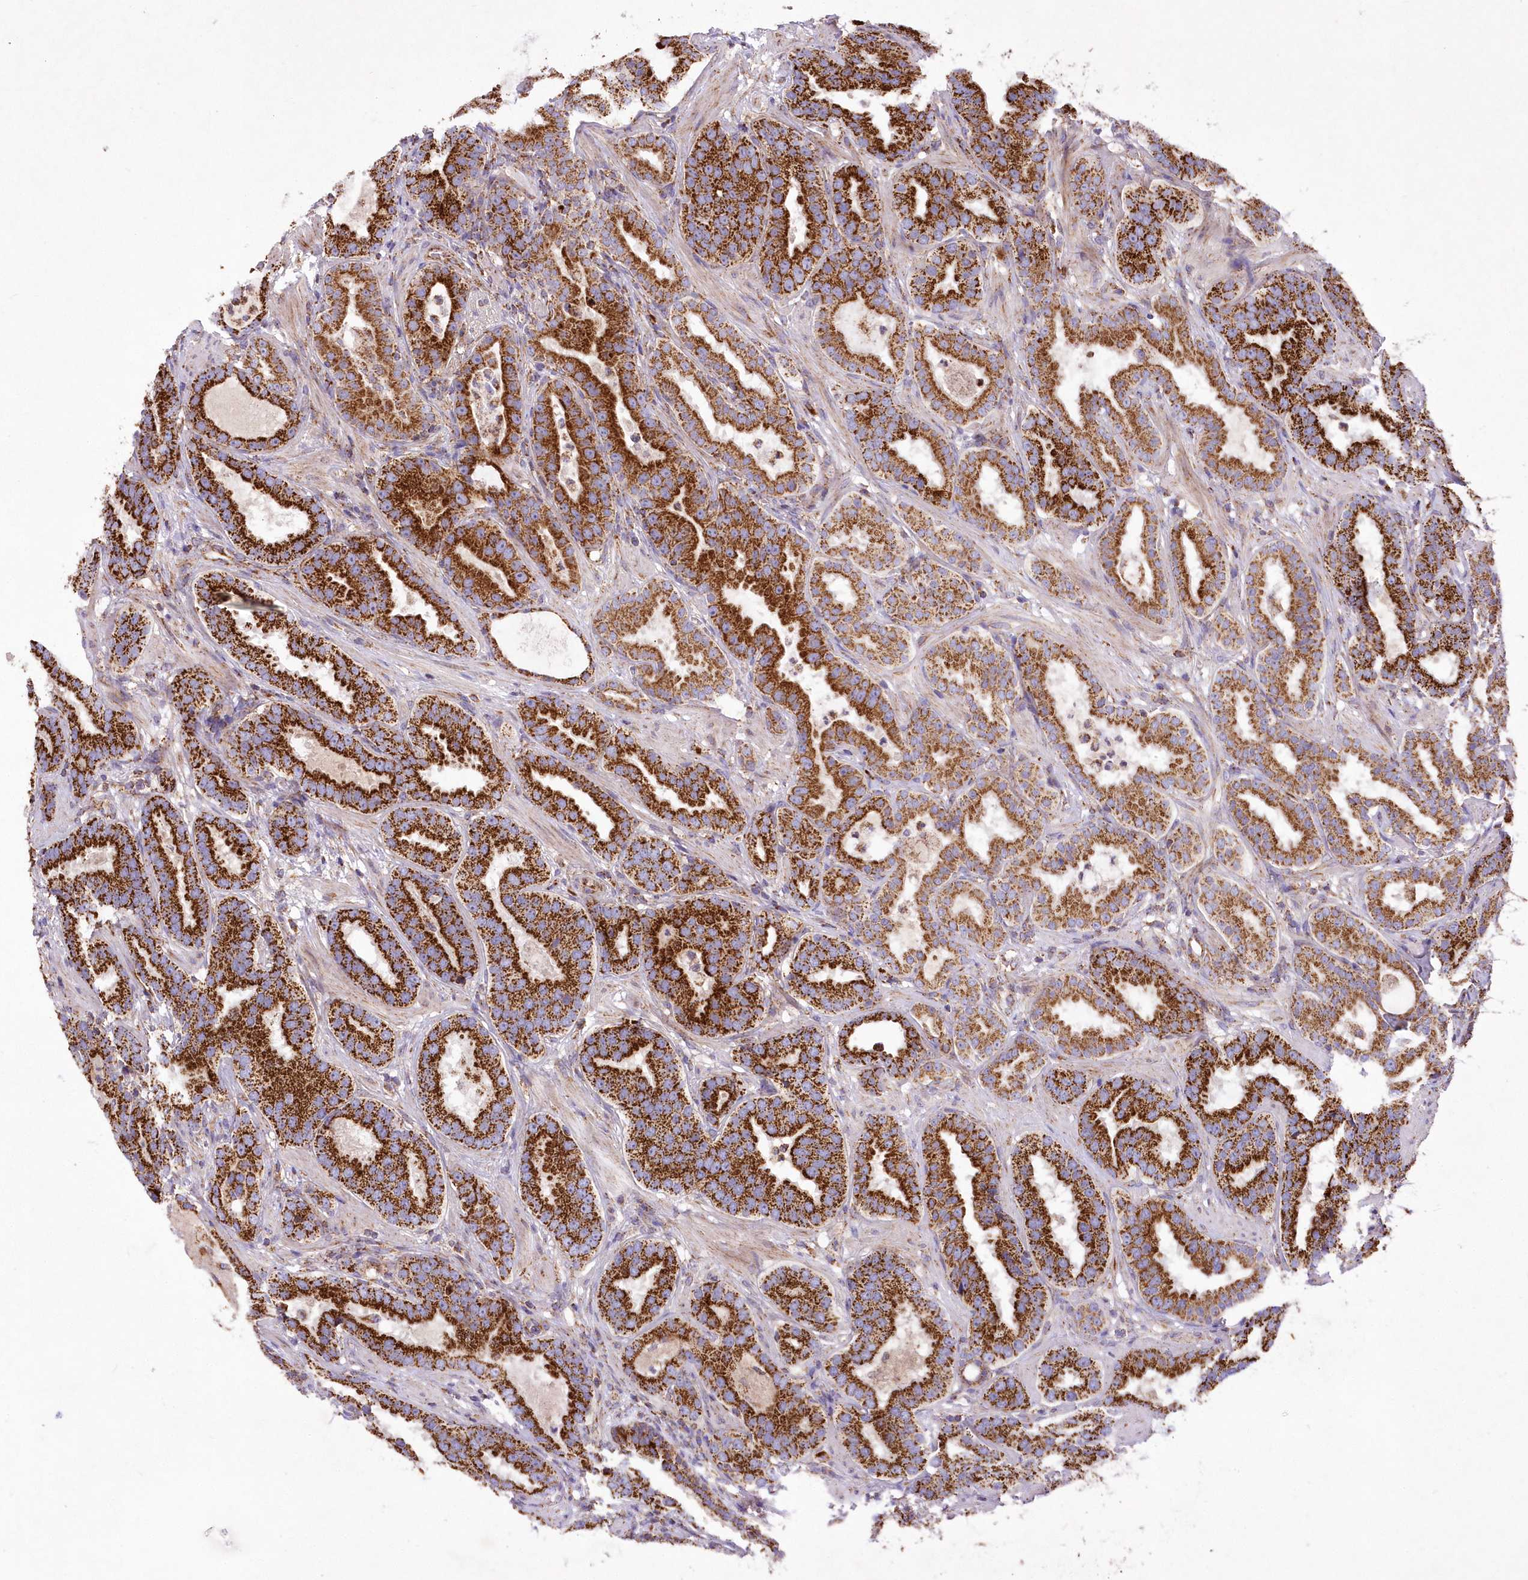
{"staining": {"intensity": "strong", "quantity": ">75%", "location": "nuclear"}, "tissue": "prostate cancer", "cell_type": "Tumor cells", "image_type": "cancer", "snomed": [{"axis": "morphology", "description": "Adenocarcinoma, Low grade"}, {"axis": "topography", "description": "Prostate"}], "caption": "The histopathology image reveals immunohistochemical staining of low-grade adenocarcinoma (prostate). There is strong nuclear positivity is present in about >75% of tumor cells.", "gene": "ASNSD1", "patient": {"sex": "male", "age": 59}}